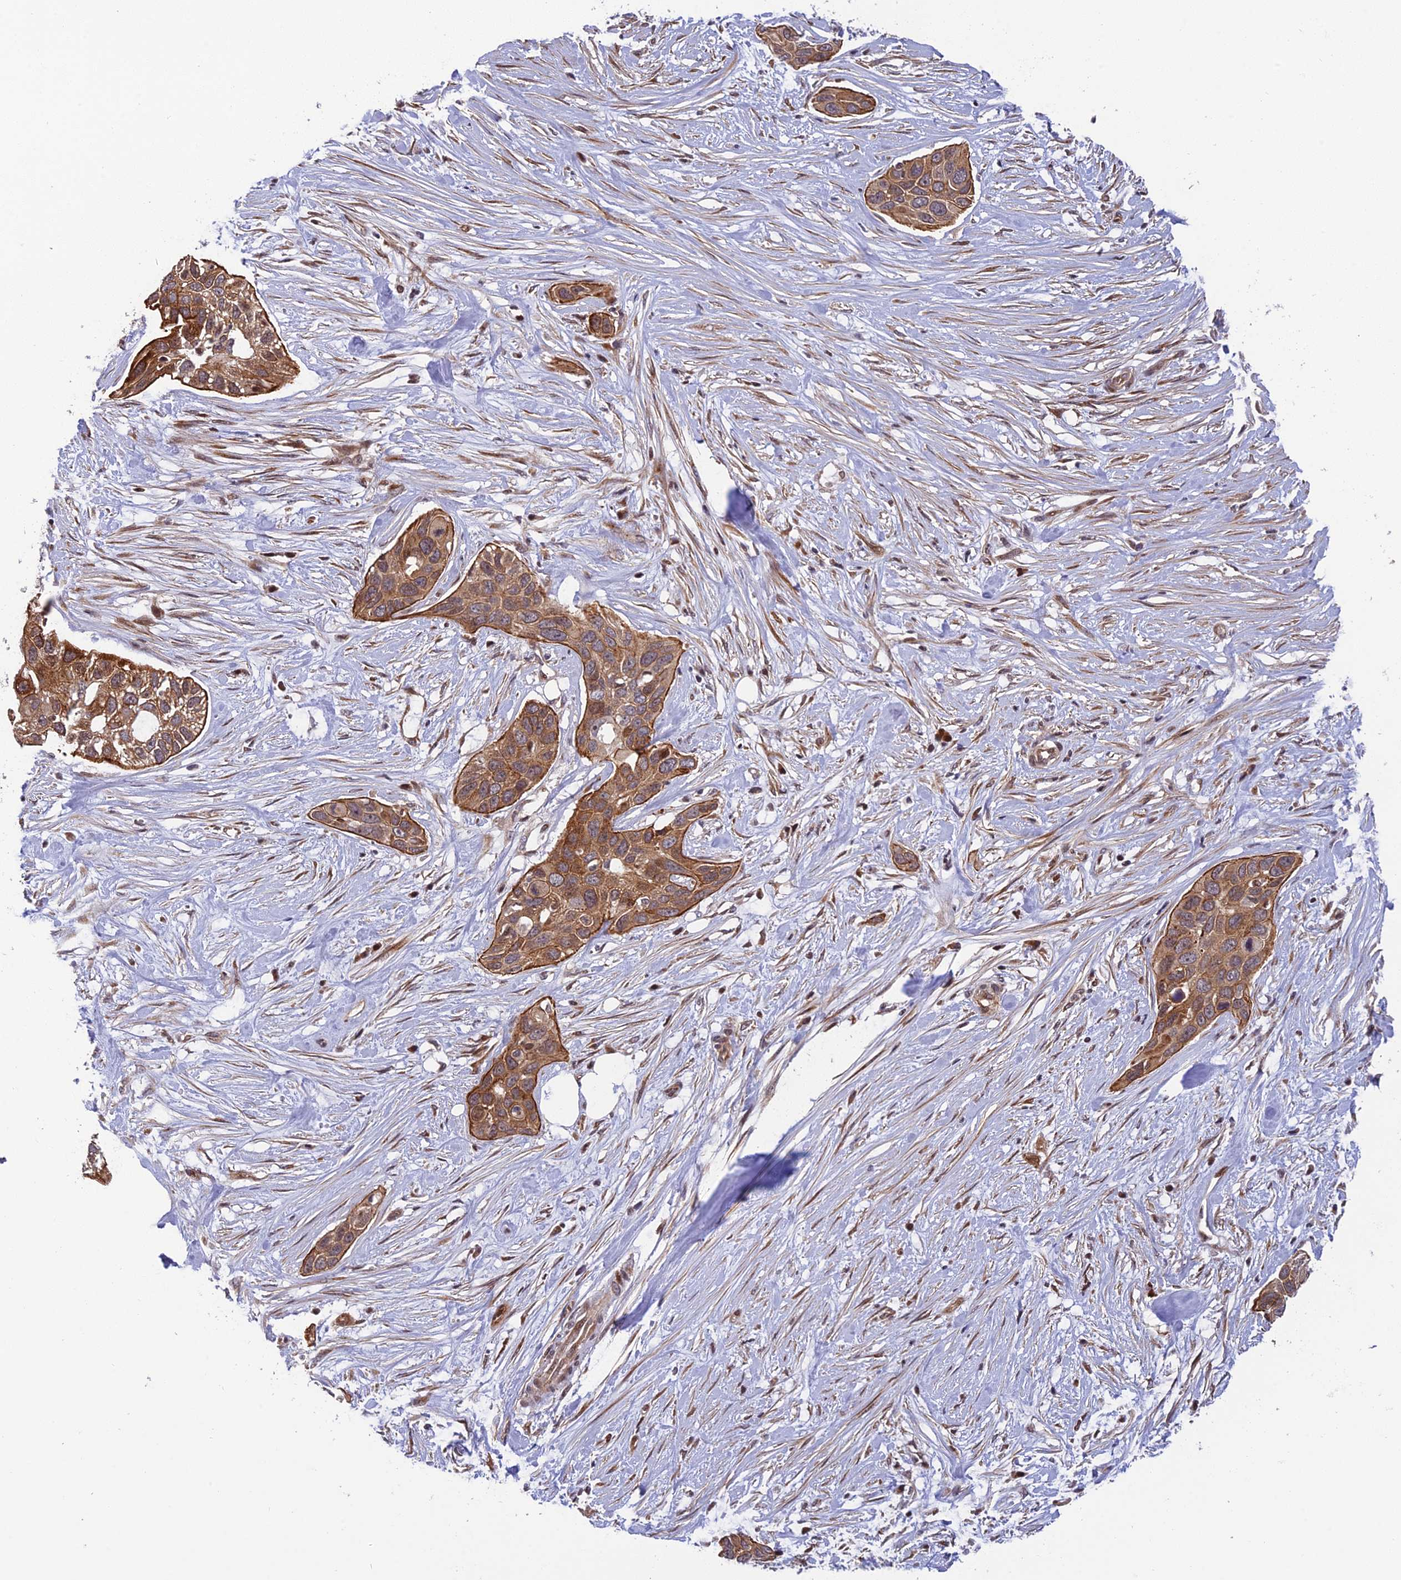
{"staining": {"intensity": "moderate", "quantity": ">75%", "location": "cytoplasmic/membranous"}, "tissue": "pancreatic cancer", "cell_type": "Tumor cells", "image_type": "cancer", "snomed": [{"axis": "morphology", "description": "Adenocarcinoma, NOS"}, {"axis": "topography", "description": "Pancreas"}], "caption": "DAB (3,3'-diaminobenzidine) immunohistochemical staining of human pancreatic adenocarcinoma shows moderate cytoplasmic/membranous protein positivity in about >75% of tumor cells. Nuclei are stained in blue.", "gene": "SMIM7", "patient": {"sex": "female", "age": 60}}